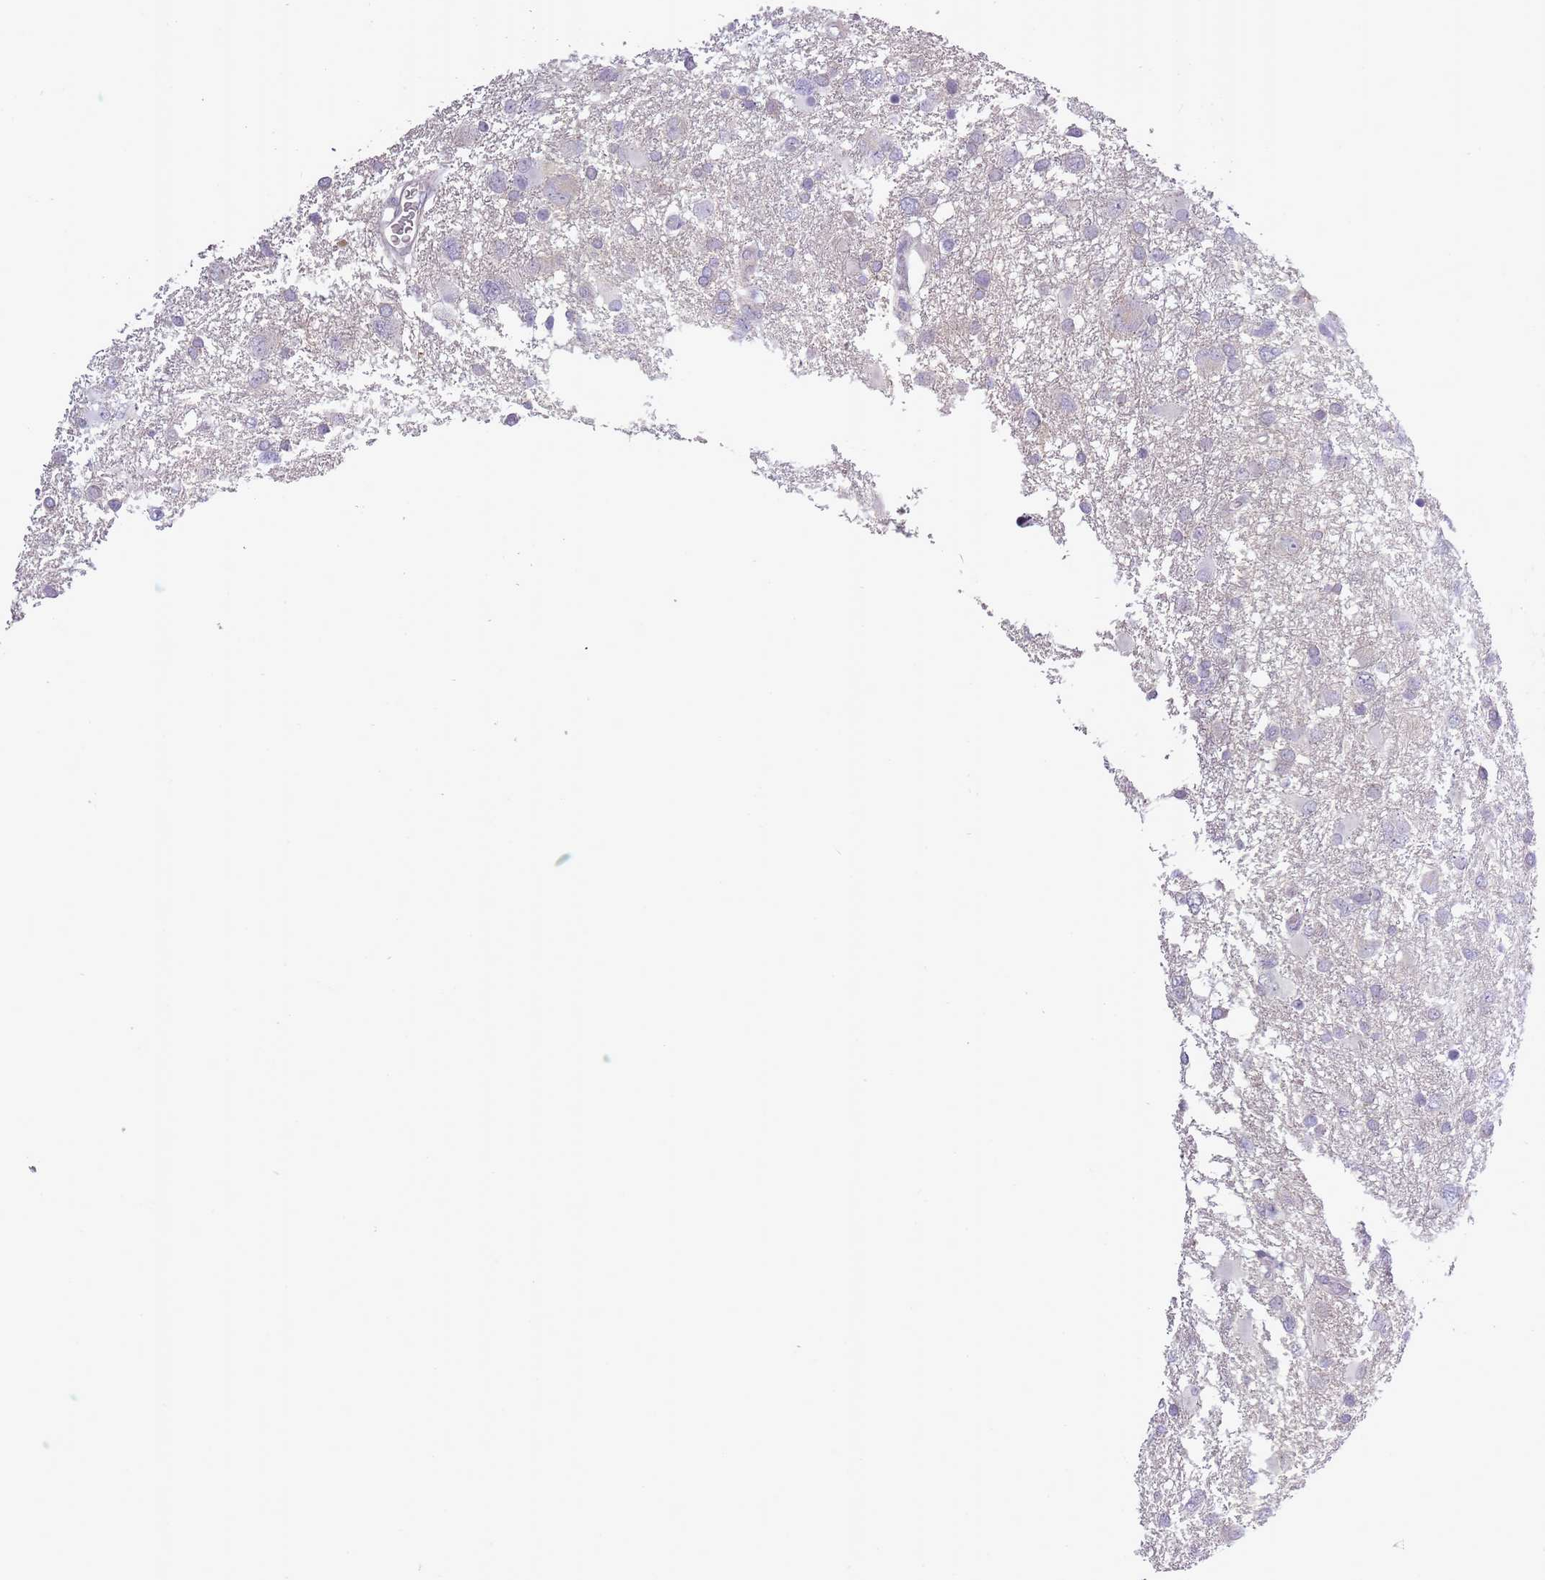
{"staining": {"intensity": "negative", "quantity": "none", "location": "none"}, "tissue": "glioma", "cell_type": "Tumor cells", "image_type": "cancer", "snomed": [{"axis": "morphology", "description": "Glioma, malignant, High grade"}, {"axis": "topography", "description": "Brain"}], "caption": "High power microscopy histopathology image of an immunohistochemistry (IHC) micrograph of malignant high-grade glioma, revealing no significant positivity in tumor cells. Brightfield microscopy of immunohistochemistry stained with DAB (brown) and hematoxylin (blue), captured at high magnification.", "gene": "SLC8A2", "patient": {"sex": "male", "age": 61}}